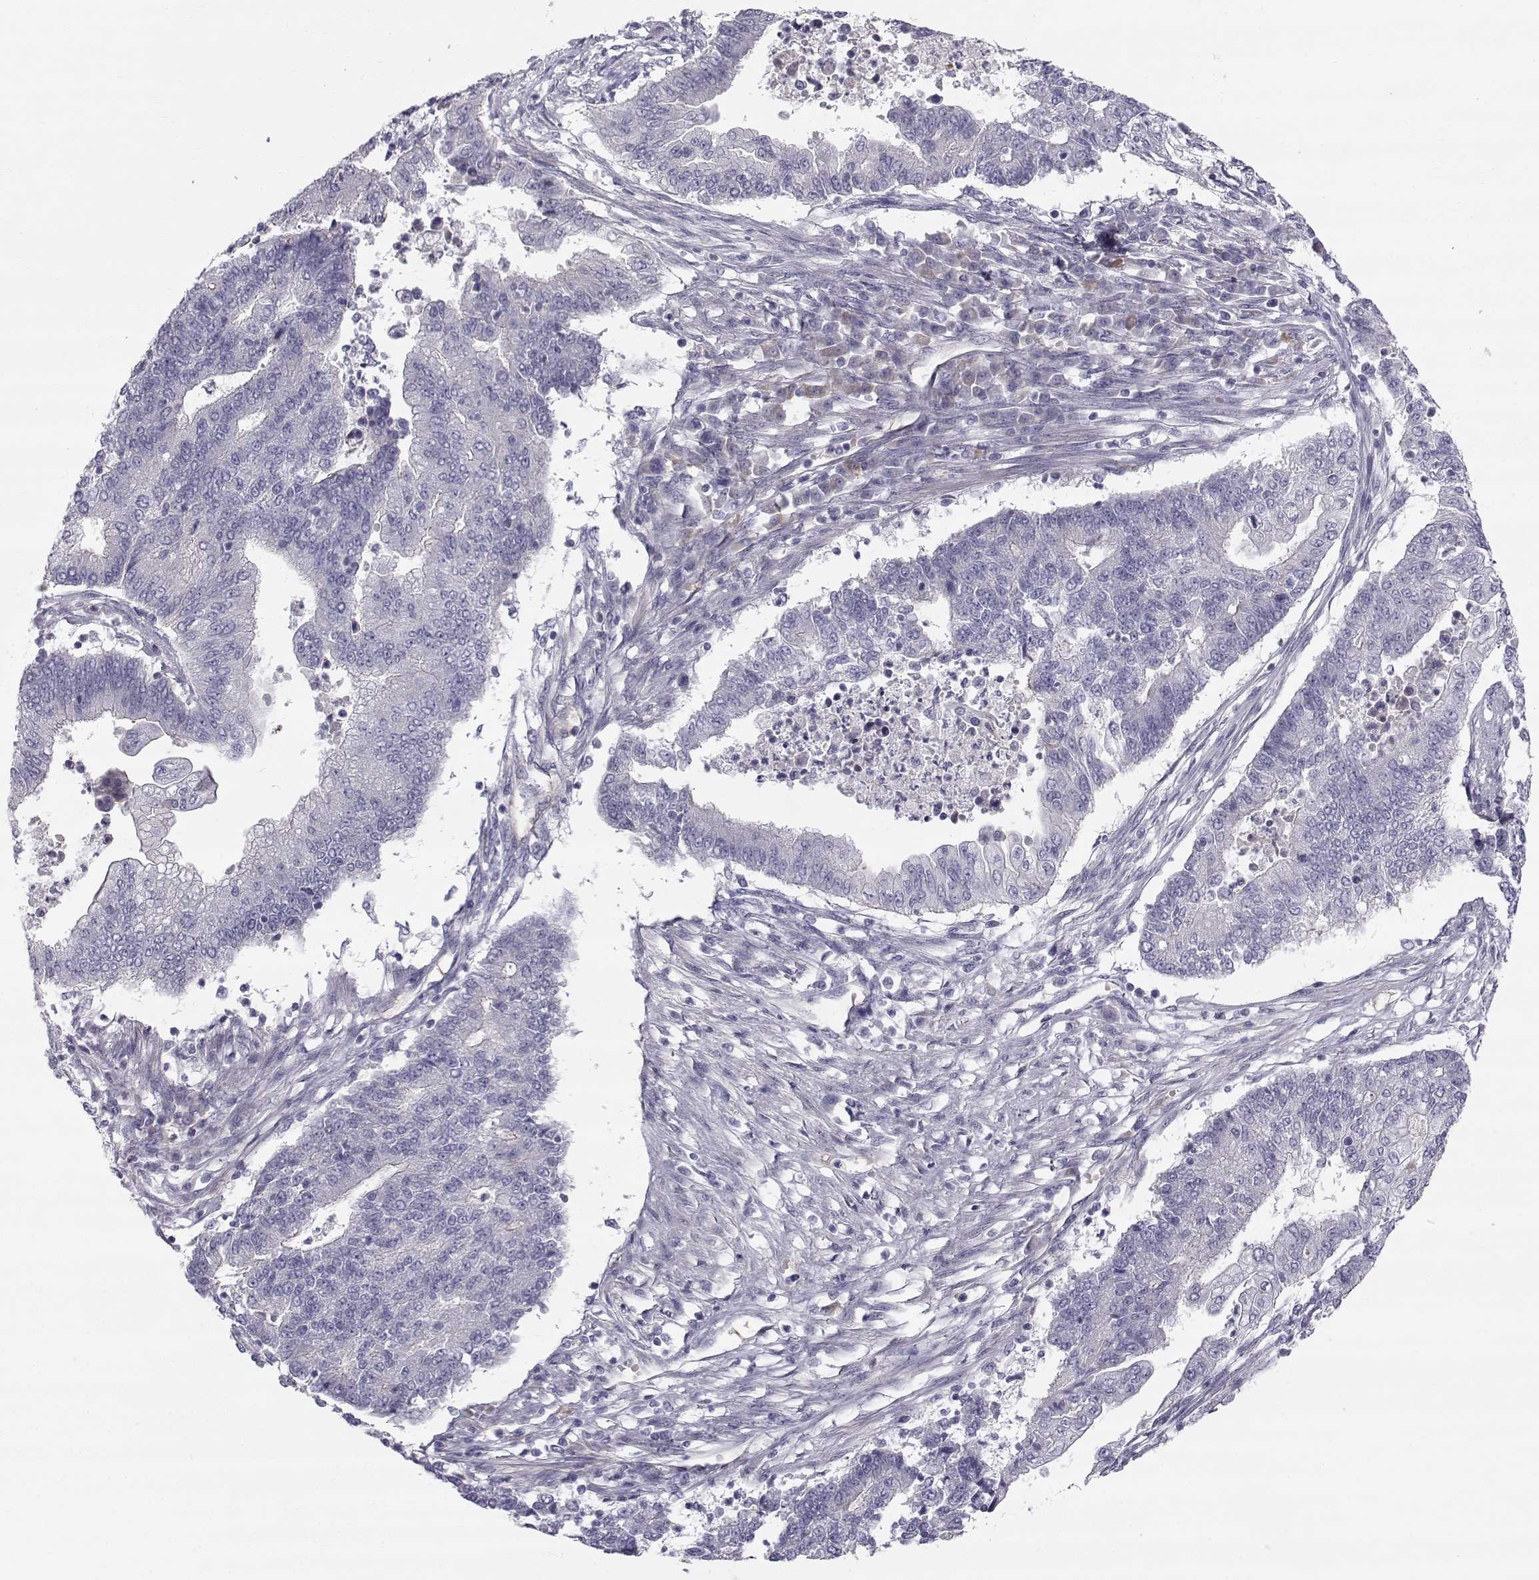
{"staining": {"intensity": "negative", "quantity": "none", "location": "none"}, "tissue": "endometrial cancer", "cell_type": "Tumor cells", "image_type": "cancer", "snomed": [{"axis": "morphology", "description": "Adenocarcinoma, NOS"}, {"axis": "topography", "description": "Uterus"}, {"axis": "topography", "description": "Endometrium"}], "caption": "This is an IHC histopathology image of human endometrial adenocarcinoma. There is no positivity in tumor cells.", "gene": "QPCT", "patient": {"sex": "female", "age": 54}}